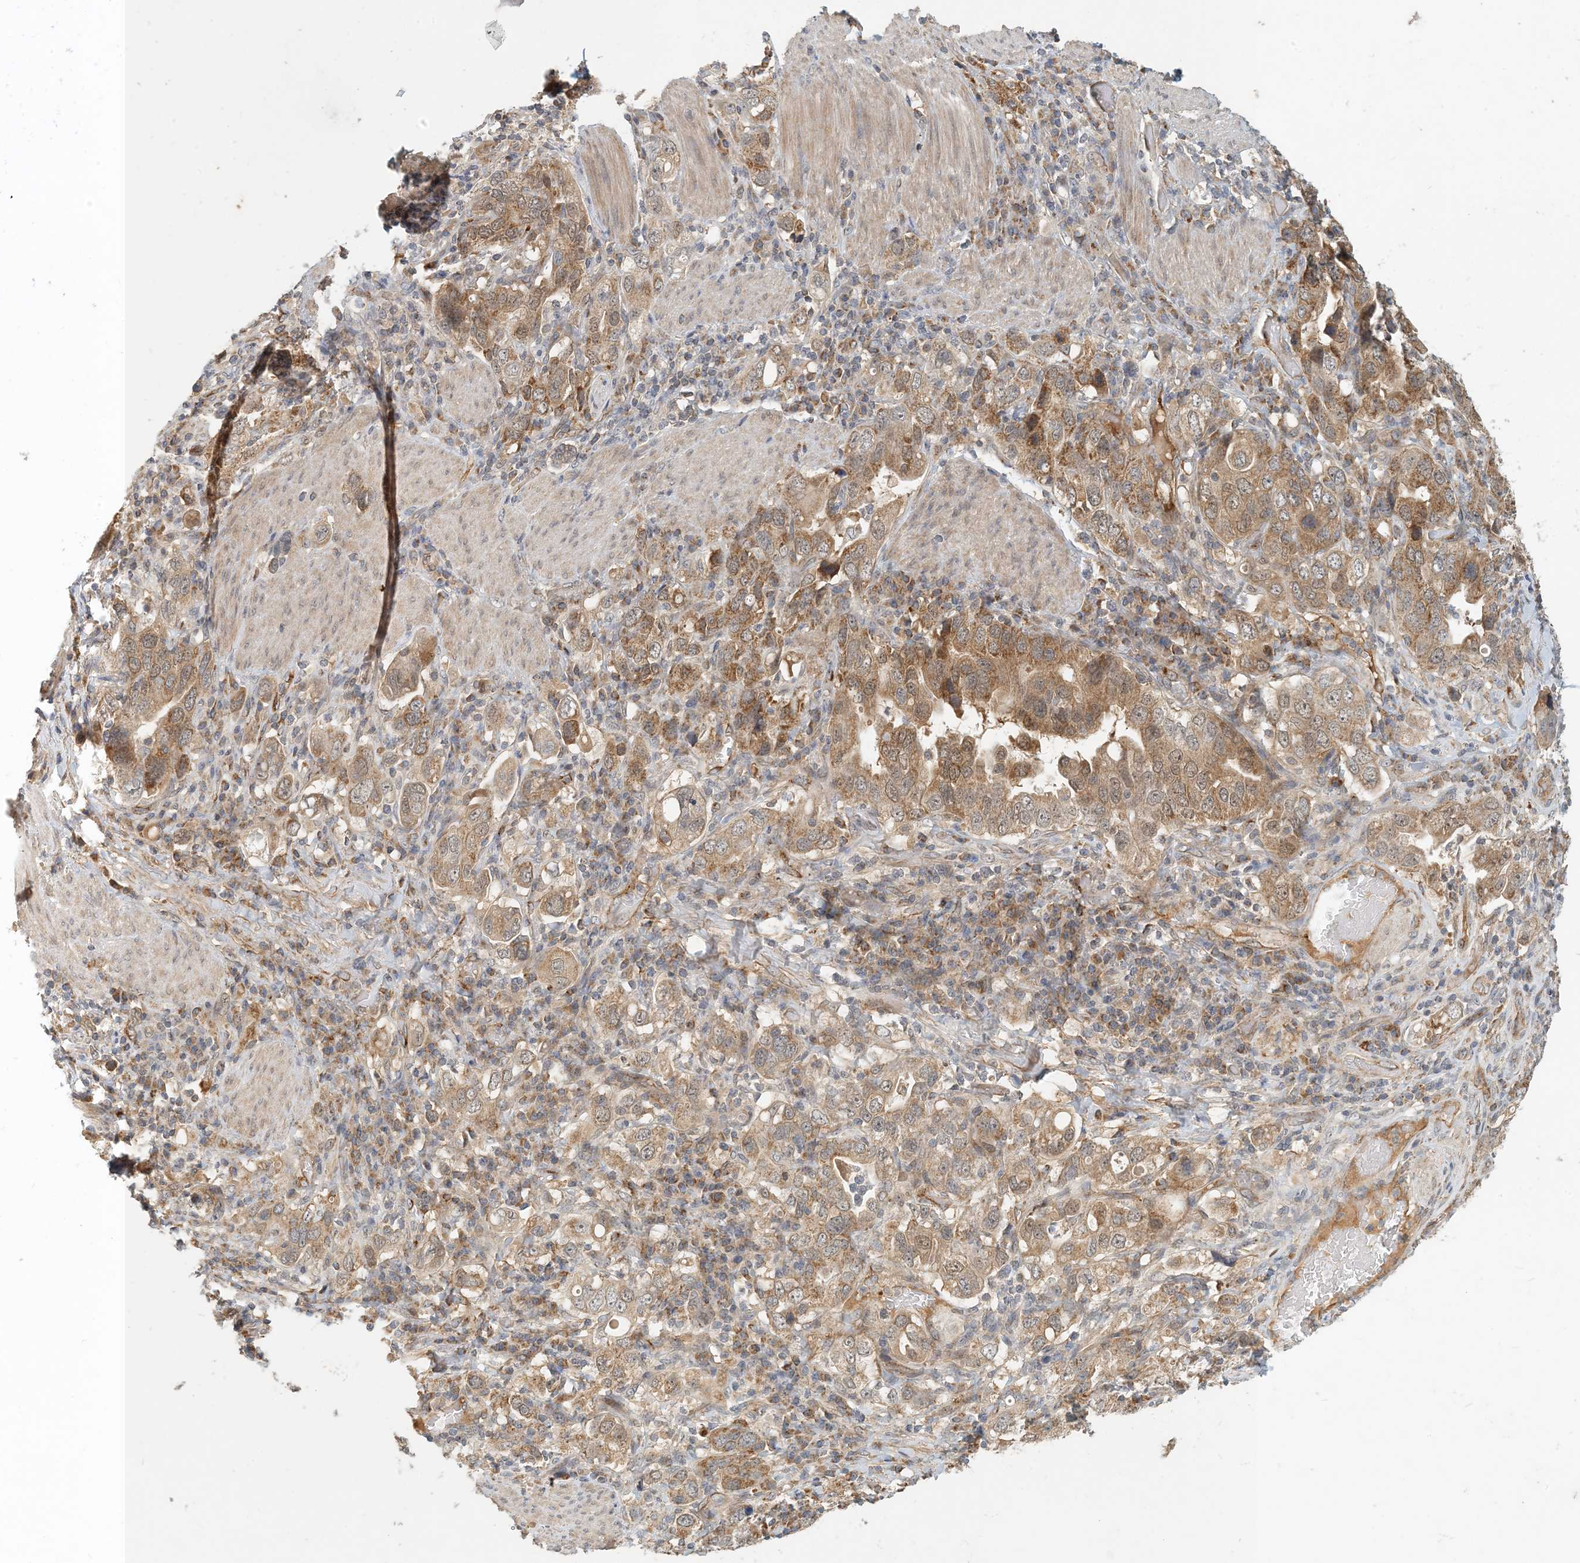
{"staining": {"intensity": "moderate", "quantity": ">75%", "location": "cytoplasmic/membranous"}, "tissue": "stomach cancer", "cell_type": "Tumor cells", "image_type": "cancer", "snomed": [{"axis": "morphology", "description": "Adenocarcinoma, NOS"}, {"axis": "topography", "description": "Stomach, upper"}], "caption": "DAB immunohistochemical staining of human stomach adenocarcinoma exhibits moderate cytoplasmic/membranous protein expression in approximately >75% of tumor cells.", "gene": "ZBTB3", "patient": {"sex": "male", "age": 62}}